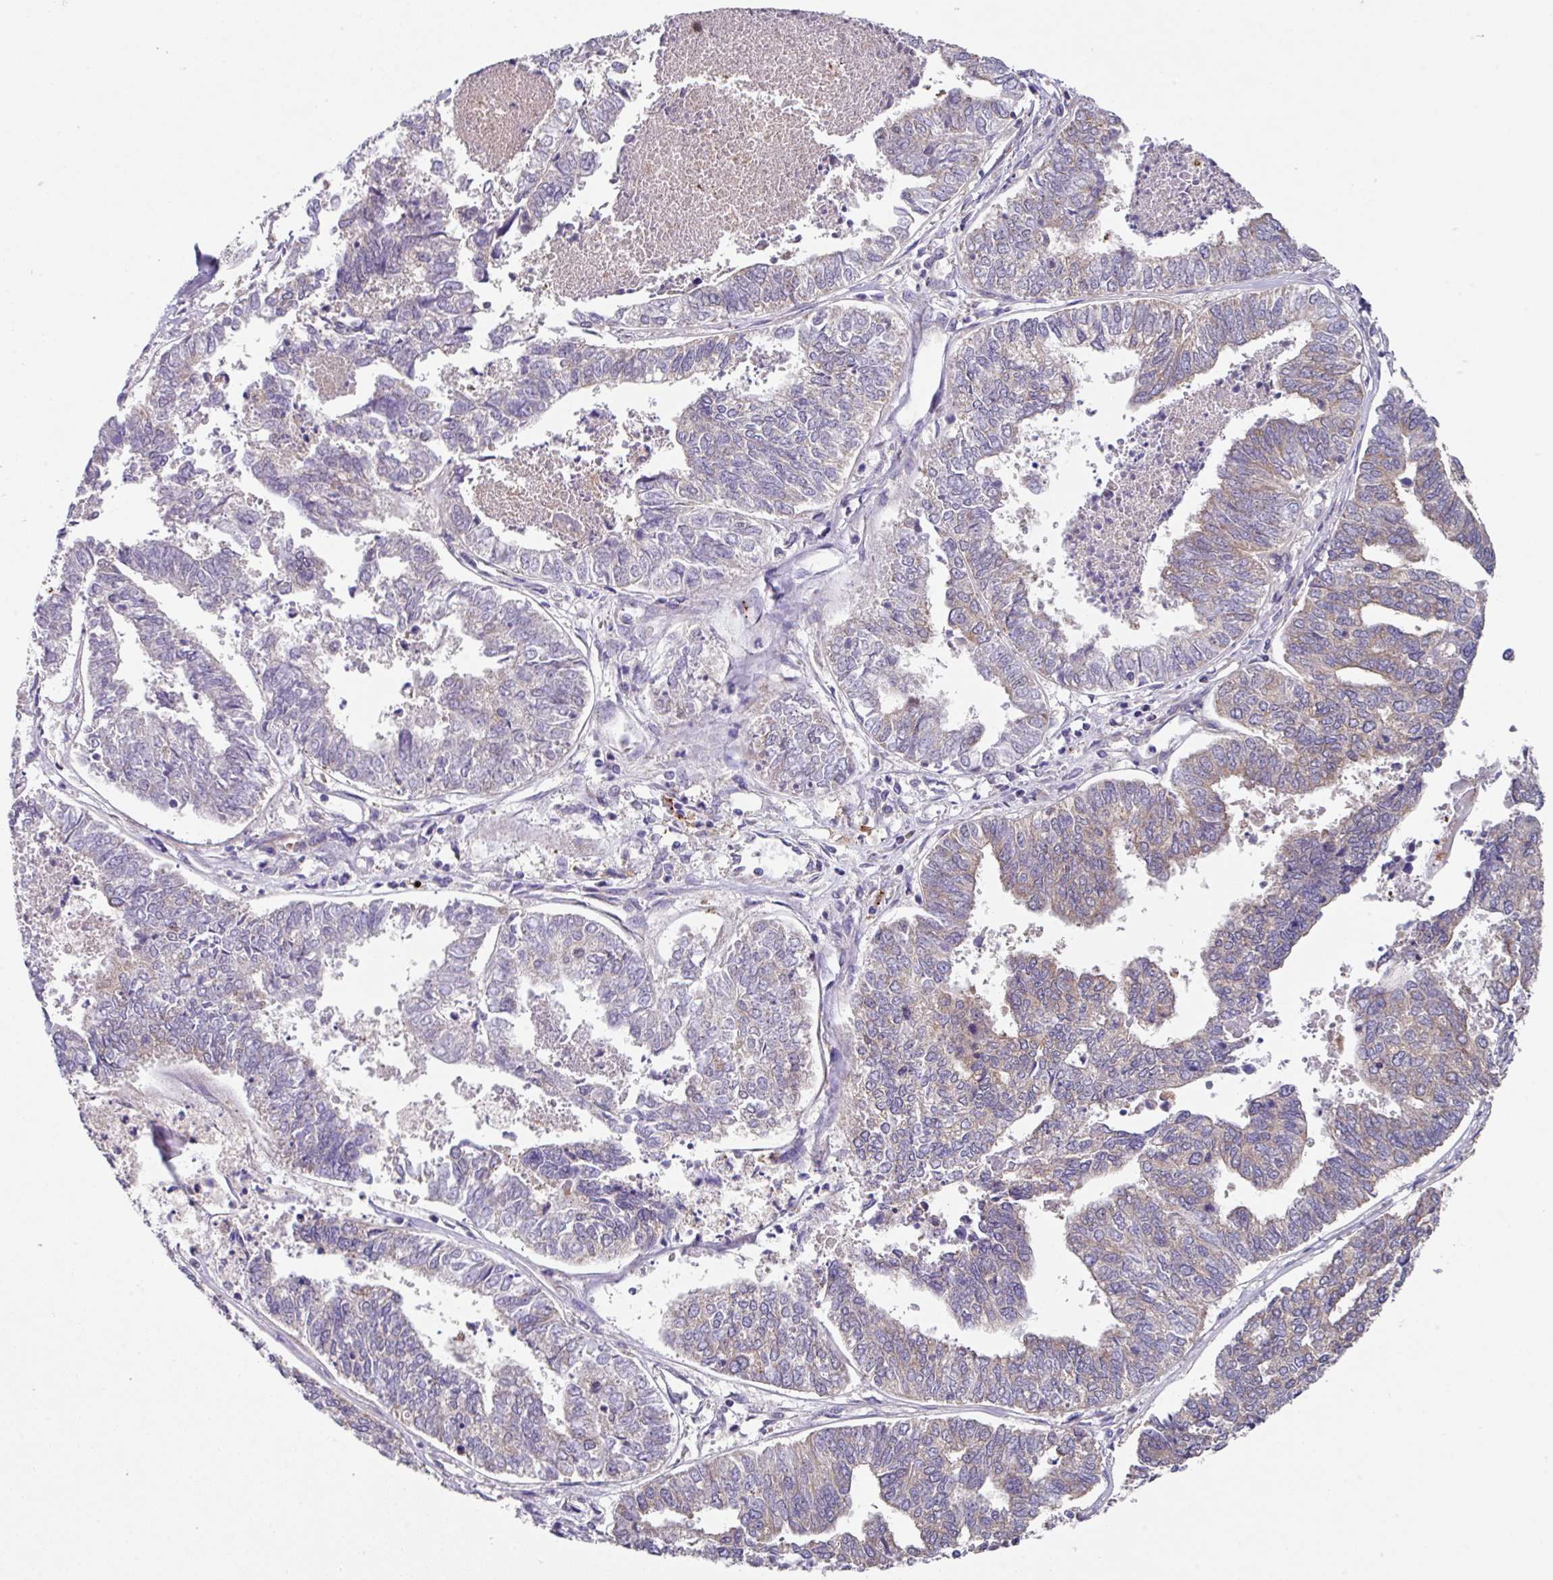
{"staining": {"intensity": "weak", "quantity": "<25%", "location": "cytoplasmic/membranous"}, "tissue": "endometrial cancer", "cell_type": "Tumor cells", "image_type": "cancer", "snomed": [{"axis": "morphology", "description": "Adenocarcinoma, NOS"}, {"axis": "topography", "description": "Endometrium"}], "caption": "IHC histopathology image of endometrial adenocarcinoma stained for a protein (brown), which displays no positivity in tumor cells.", "gene": "EIF4B", "patient": {"sex": "female", "age": 73}}